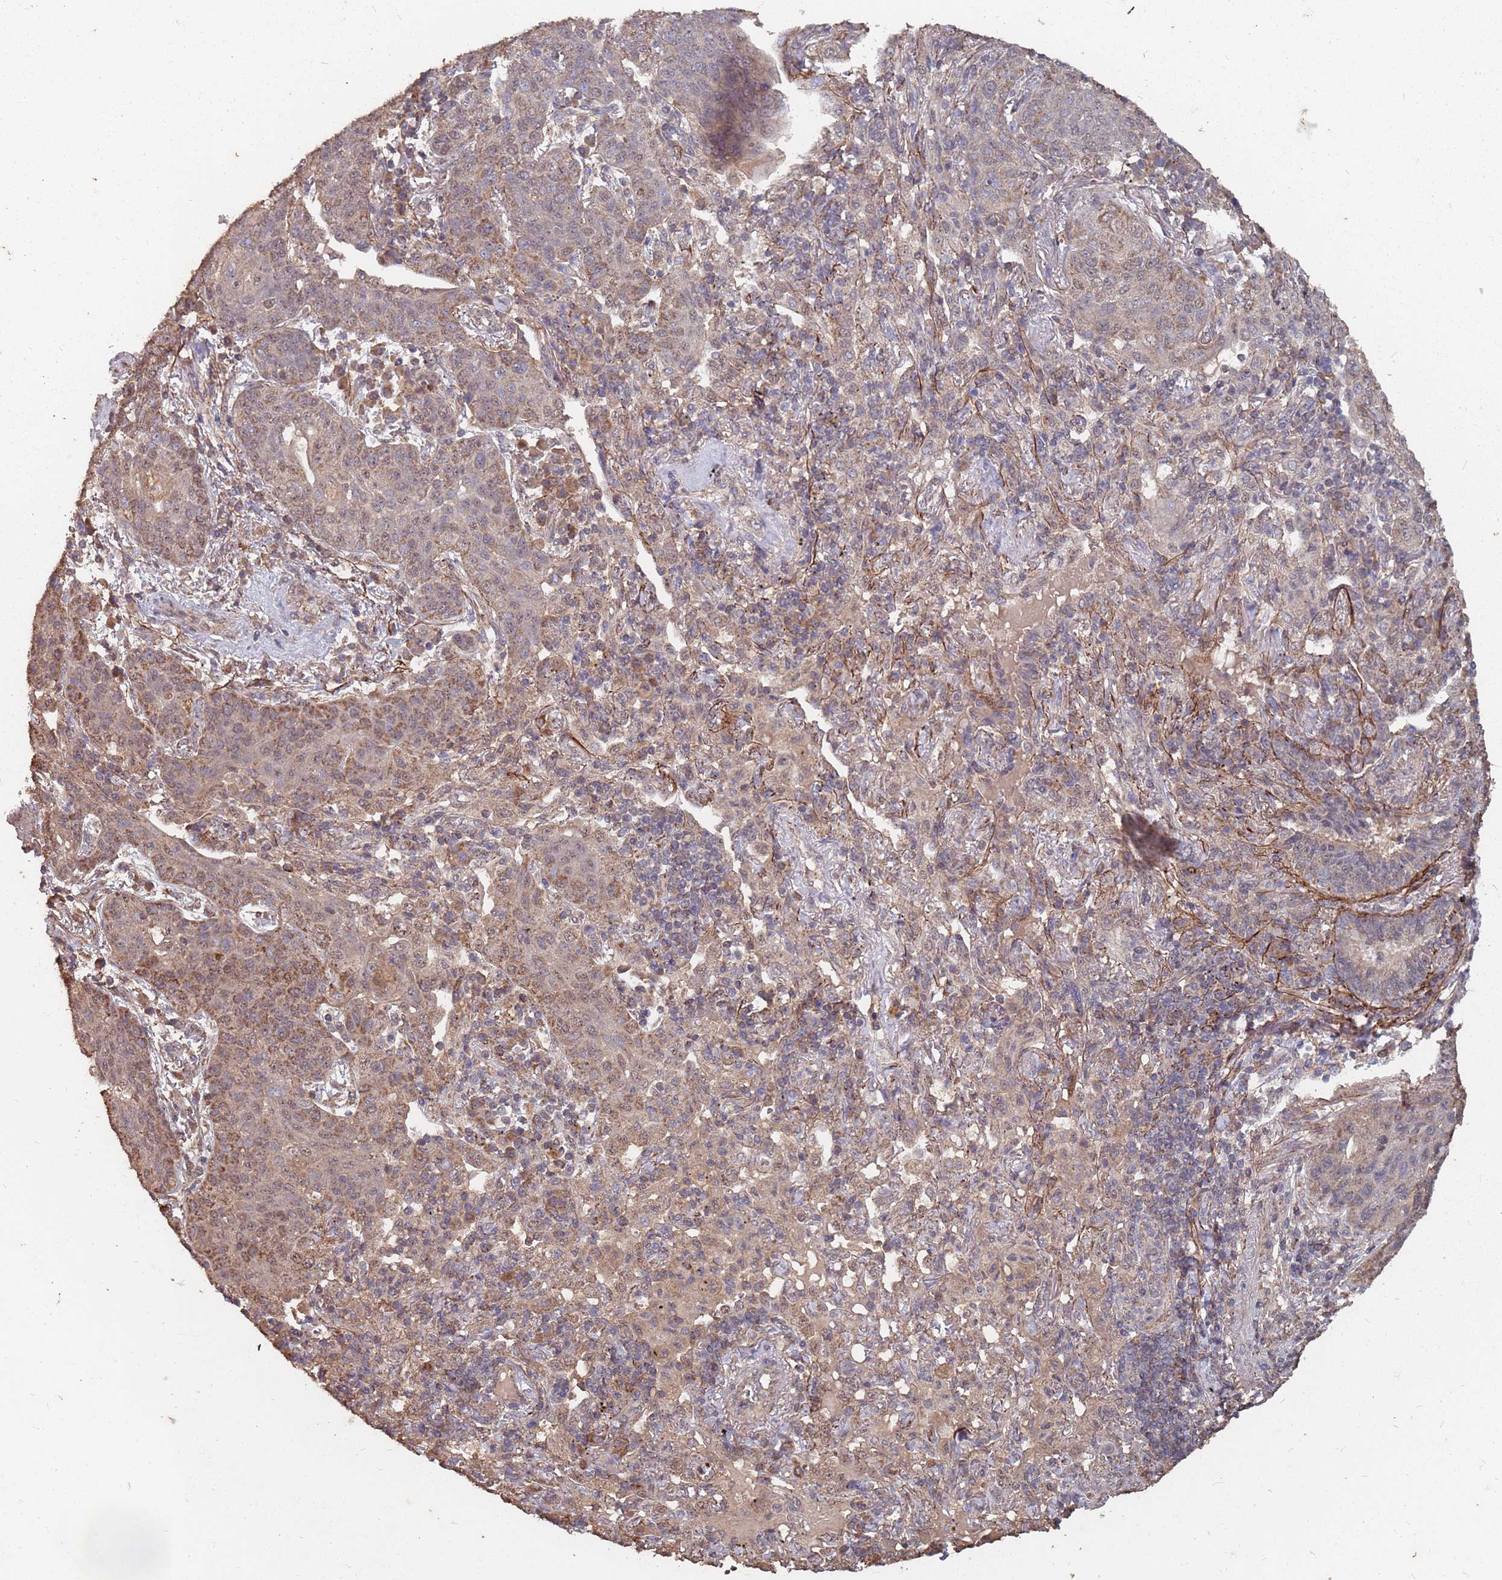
{"staining": {"intensity": "moderate", "quantity": "<25%", "location": "cytoplasmic/membranous"}, "tissue": "lung cancer", "cell_type": "Tumor cells", "image_type": "cancer", "snomed": [{"axis": "morphology", "description": "Squamous cell carcinoma, NOS"}, {"axis": "topography", "description": "Lung"}], "caption": "Protein expression analysis of human squamous cell carcinoma (lung) reveals moderate cytoplasmic/membranous expression in approximately <25% of tumor cells. Using DAB (brown) and hematoxylin (blue) stains, captured at high magnification using brightfield microscopy.", "gene": "PRORP", "patient": {"sex": "female", "age": 70}}